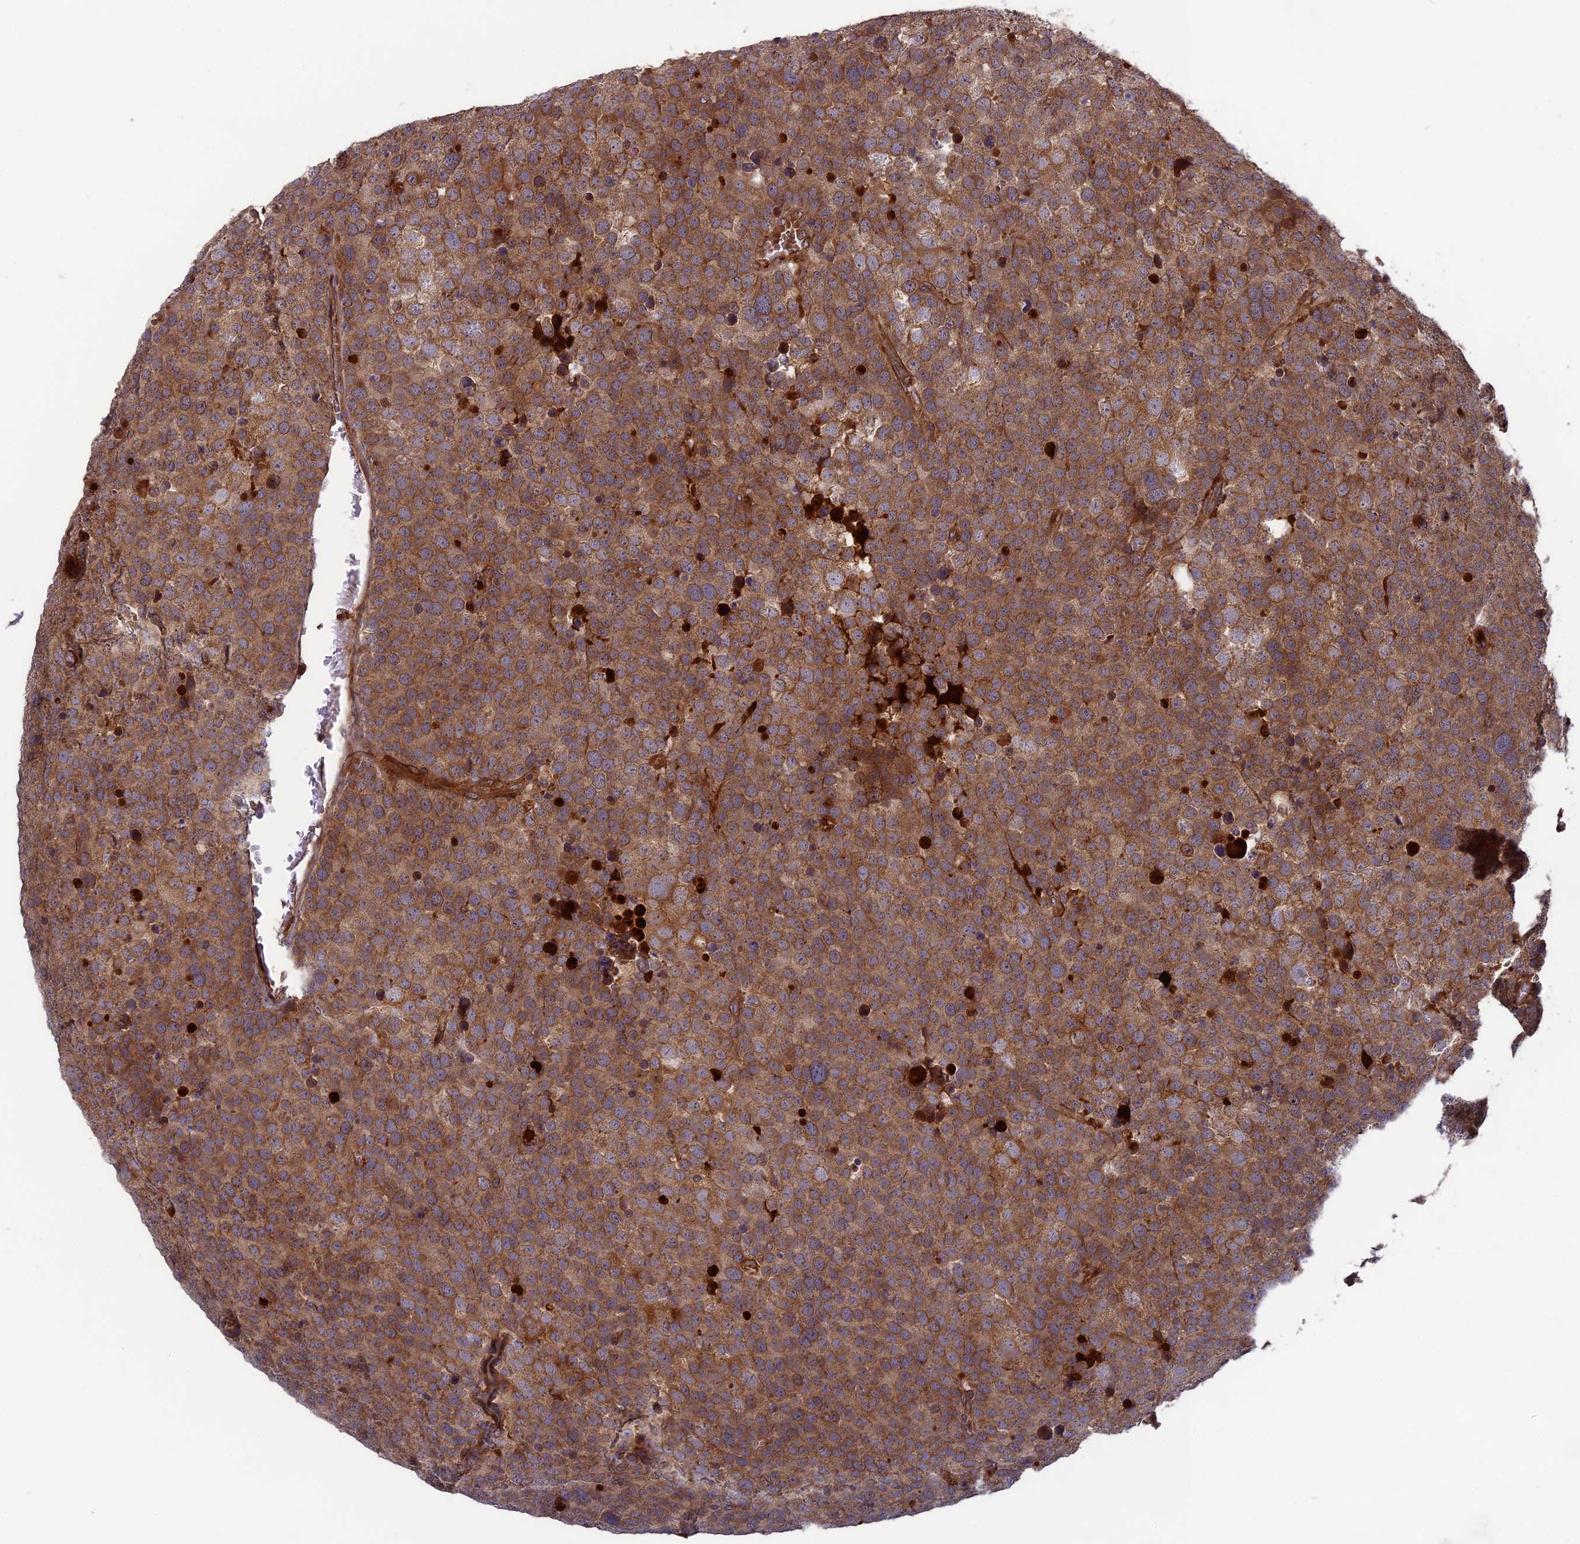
{"staining": {"intensity": "moderate", "quantity": ">75%", "location": "cytoplasmic/membranous"}, "tissue": "testis cancer", "cell_type": "Tumor cells", "image_type": "cancer", "snomed": [{"axis": "morphology", "description": "Seminoma, NOS"}, {"axis": "topography", "description": "Testis"}], "caption": "There is medium levels of moderate cytoplasmic/membranous positivity in tumor cells of seminoma (testis), as demonstrated by immunohistochemical staining (brown color).", "gene": "TMUB2", "patient": {"sex": "male", "age": 71}}